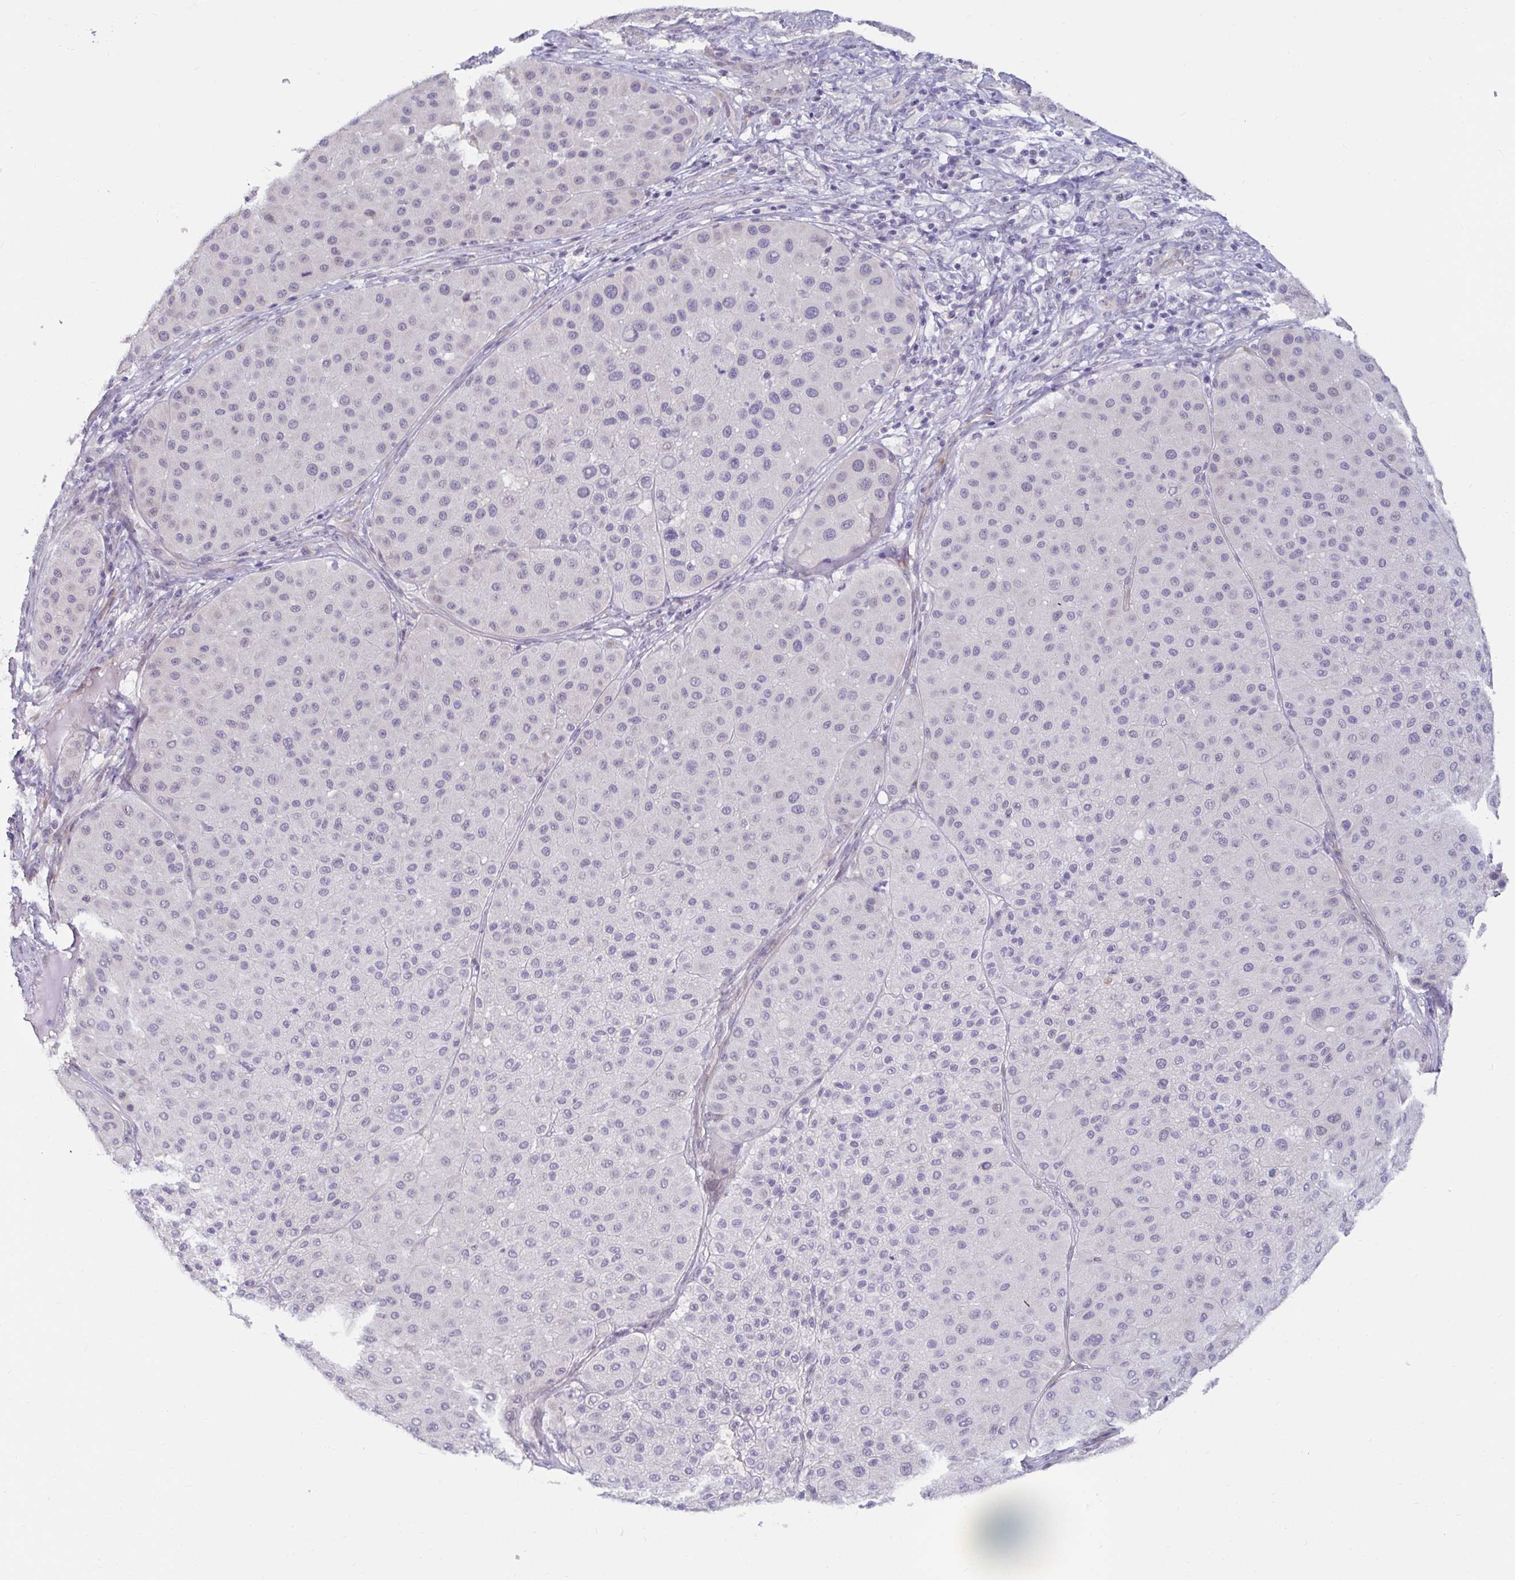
{"staining": {"intensity": "negative", "quantity": "none", "location": "none"}, "tissue": "melanoma", "cell_type": "Tumor cells", "image_type": "cancer", "snomed": [{"axis": "morphology", "description": "Malignant melanoma, Metastatic site"}, {"axis": "topography", "description": "Smooth muscle"}], "caption": "Protein analysis of melanoma demonstrates no significant positivity in tumor cells. (DAB (3,3'-diaminobenzidine) IHC visualized using brightfield microscopy, high magnification).", "gene": "GSTM1", "patient": {"sex": "male", "age": 41}}